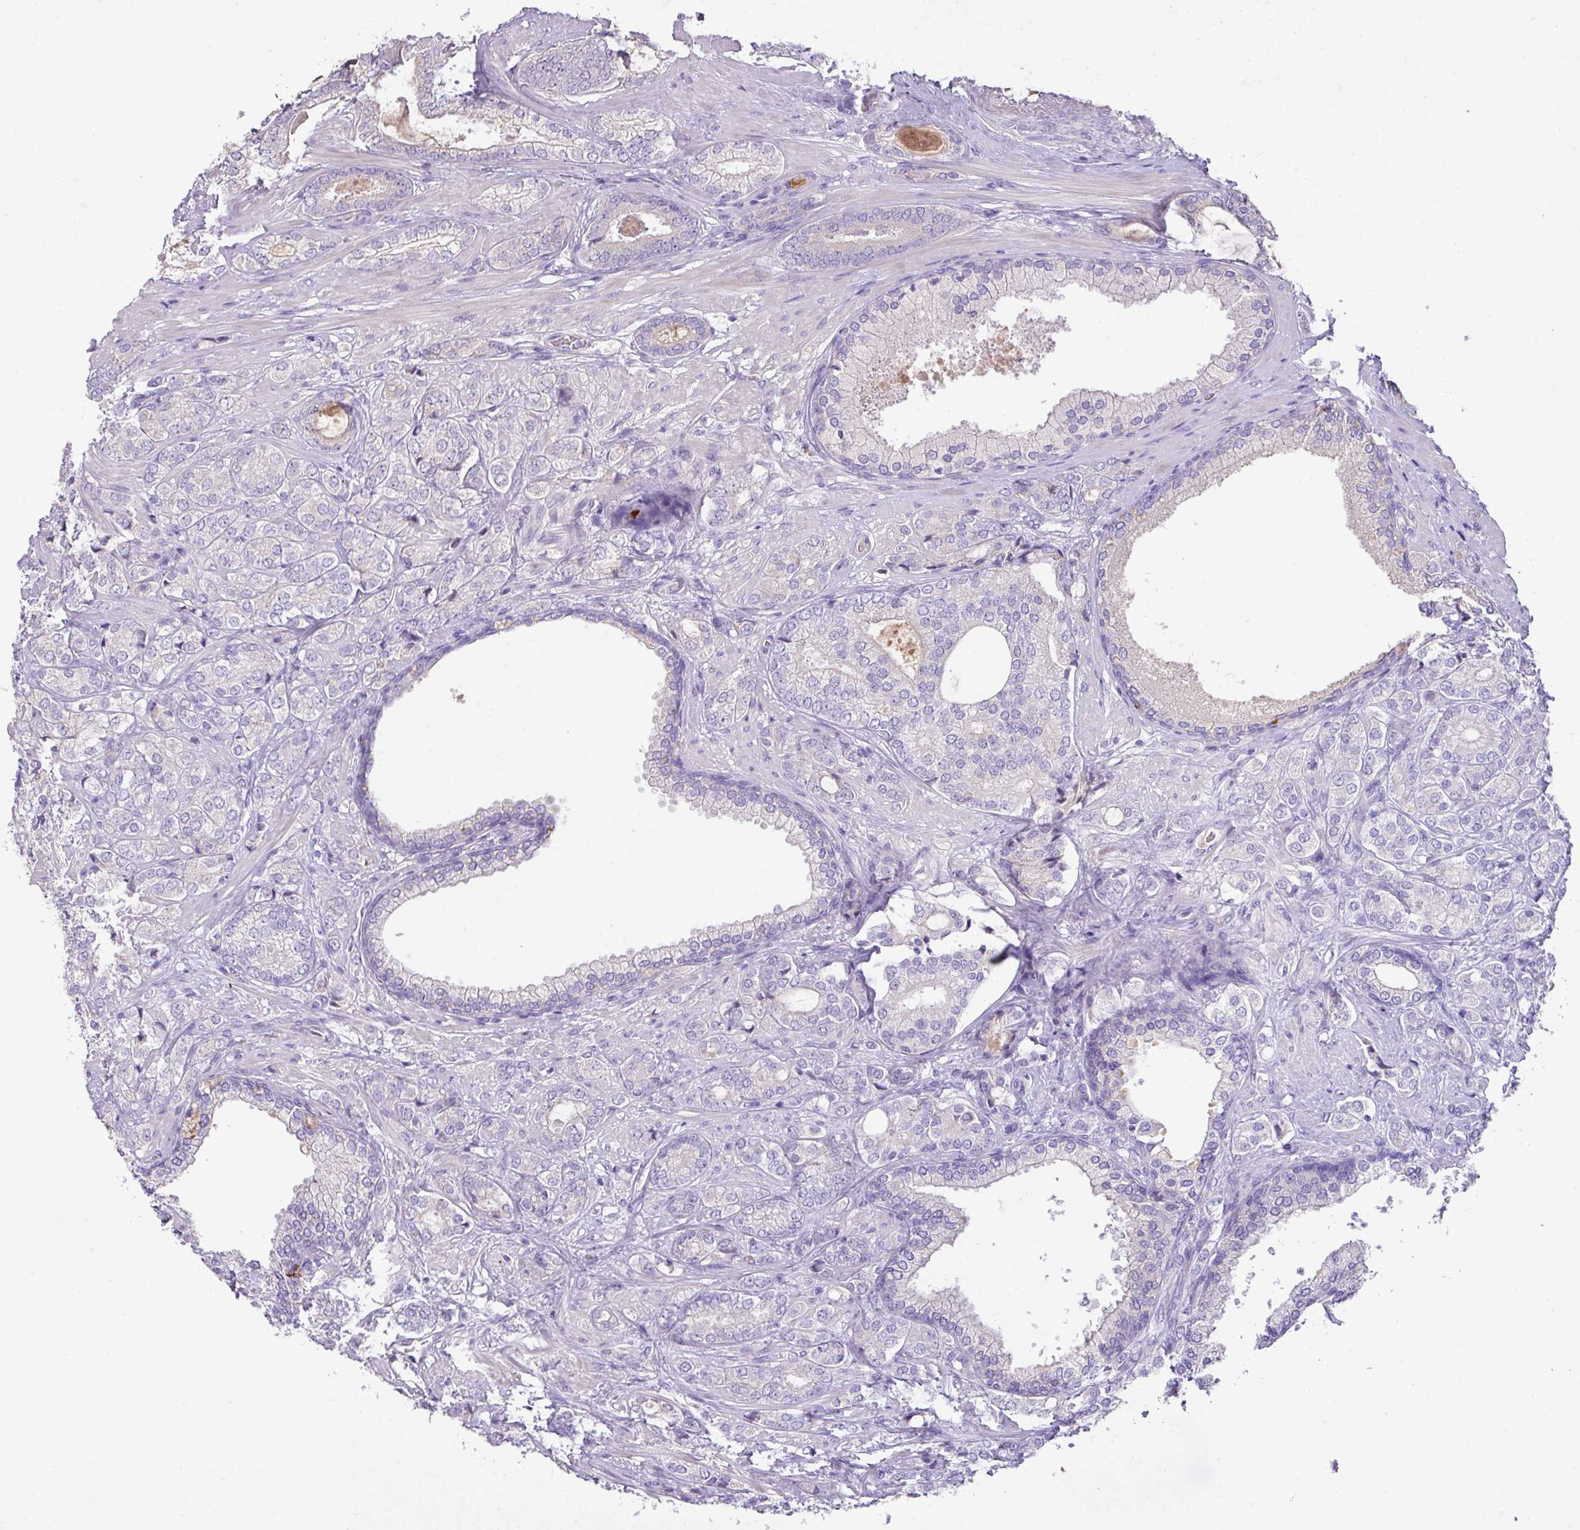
{"staining": {"intensity": "negative", "quantity": "none", "location": "none"}, "tissue": "prostate cancer", "cell_type": "Tumor cells", "image_type": "cancer", "snomed": [{"axis": "morphology", "description": "Adenocarcinoma, High grade"}, {"axis": "topography", "description": "Prostate"}], "caption": "Immunohistochemistry photomicrograph of neoplastic tissue: human prostate high-grade adenocarcinoma stained with DAB (3,3'-diaminobenzidine) demonstrates no significant protein expression in tumor cells.", "gene": "OR6C6", "patient": {"sex": "male", "age": 60}}